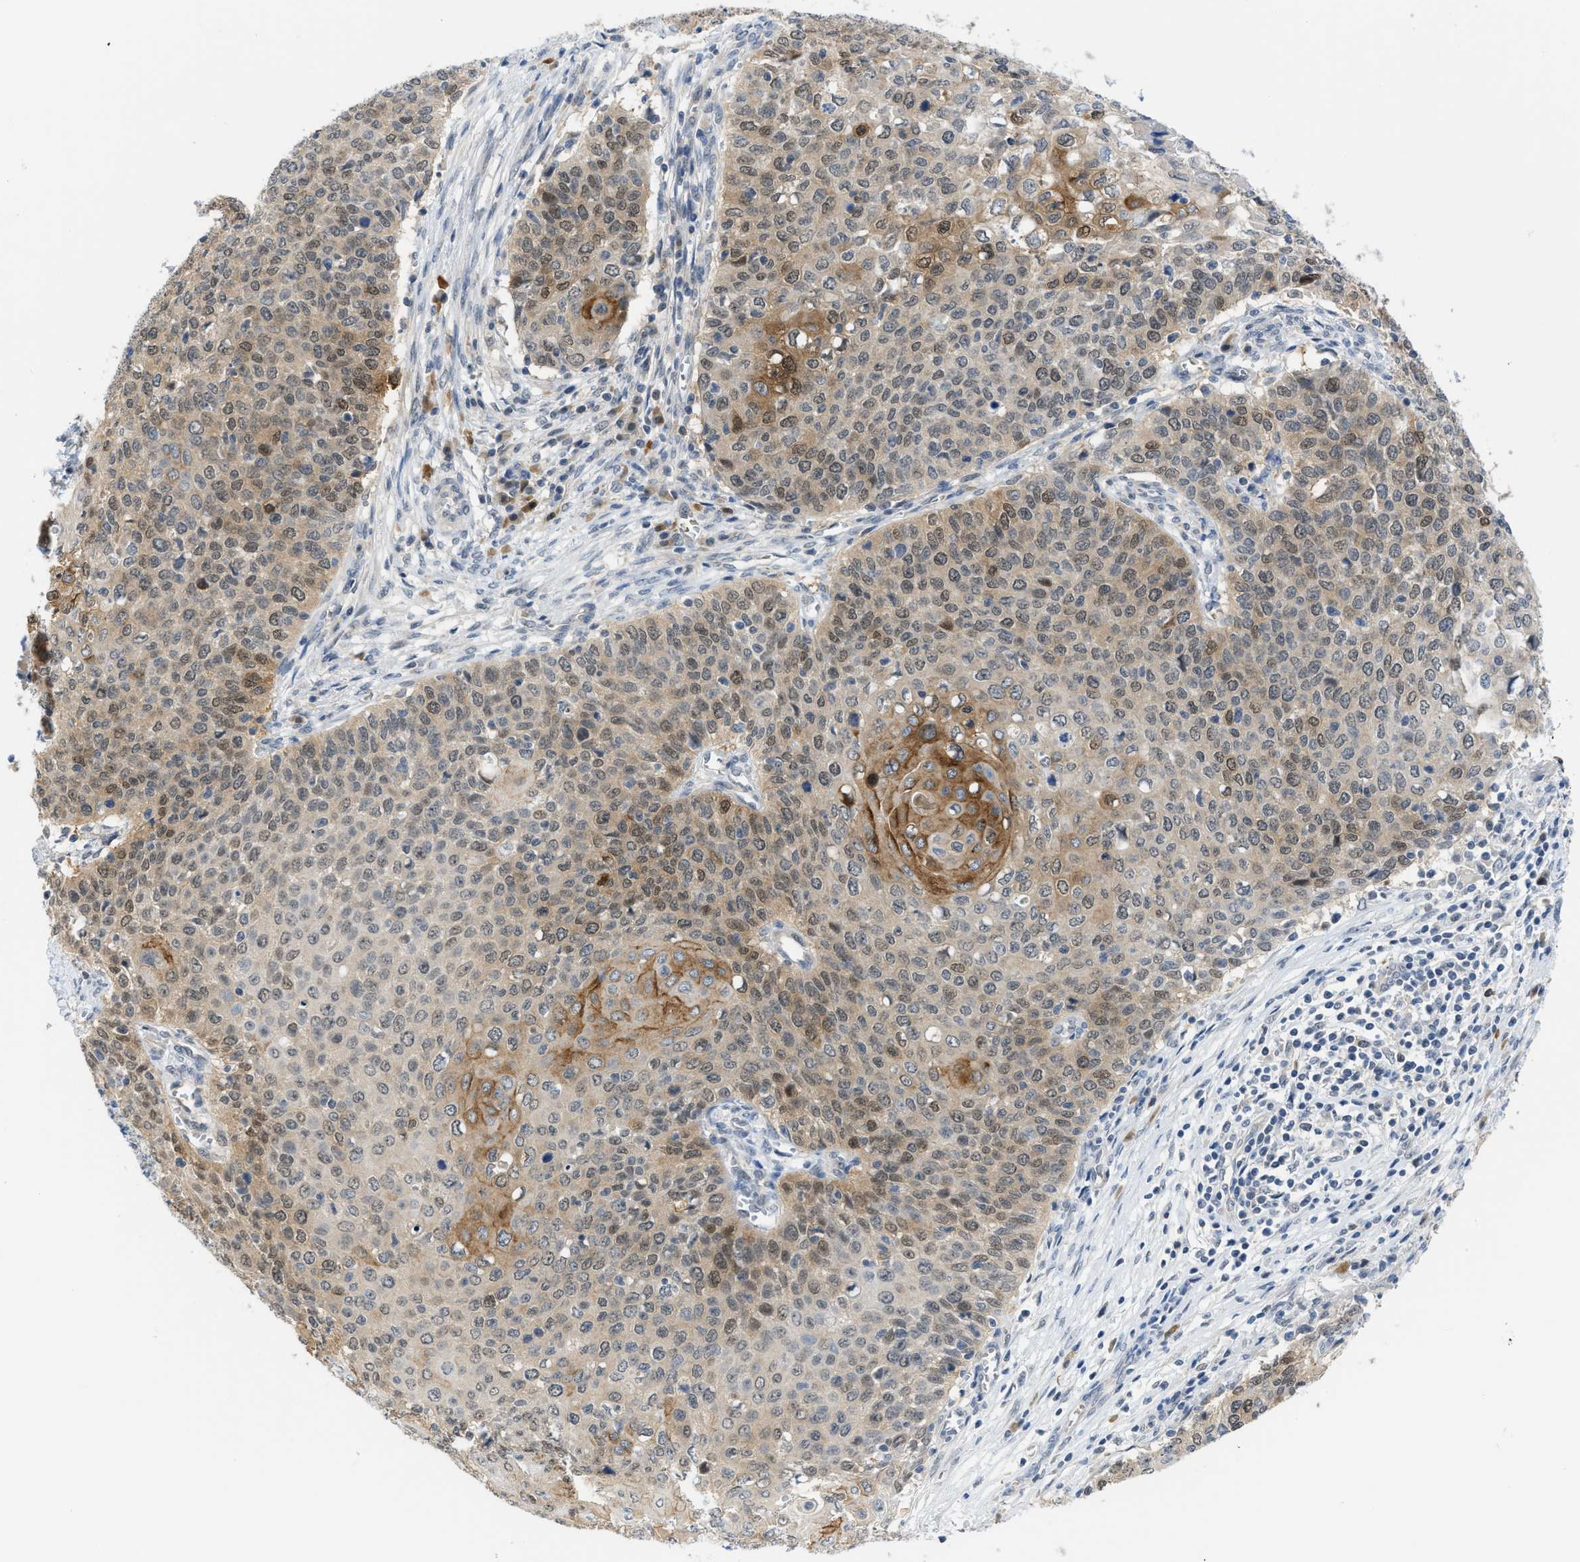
{"staining": {"intensity": "moderate", "quantity": ">75%", "location": "cytoplasmic/membranous,nuclear"}, "tissue": "cervical cancer", "cell_type": "Tumor cells", "image_type": "cancer", "snomed": [{"axis": "morphology", "description": "Squamous cell carcinoma, NOS"}, {"axis": "topography", "description": "Cervix"}], "caption": "A micrograph showing moderate cytoplasmic/membranous and nuclear positivity in approximately >75% of tumor cells in cervical cancer, as visualized by brown immunohistochemical staining.", "gene": "PSAT1", "patient": {"sex": "female", "age": 39}}